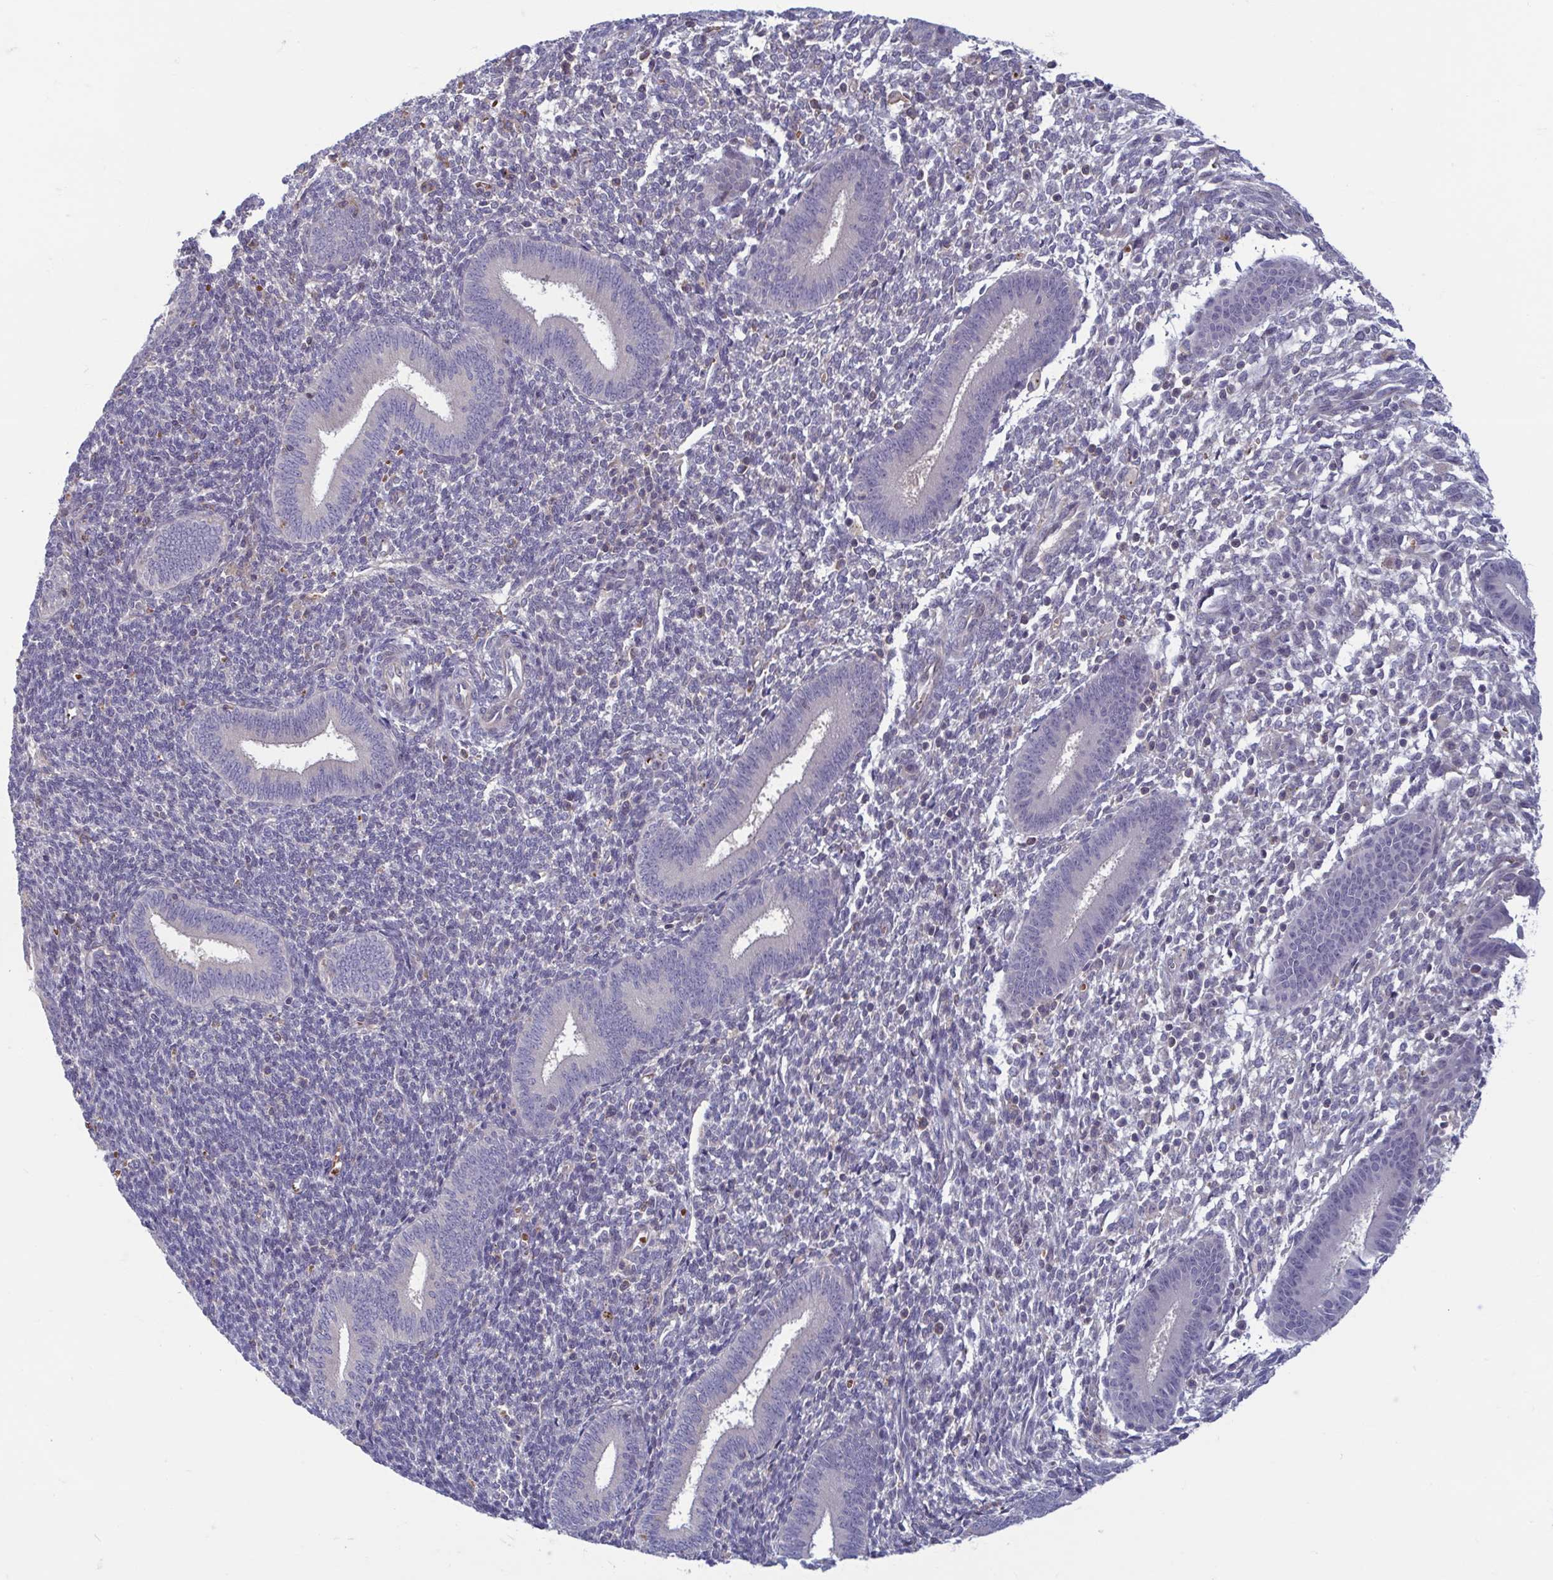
{"staining": {"intensity": "negative", "quantity": "none", "location": "none"}, "tissue": "endometrium", "cell_type": "Cells in endometrial stroma", "image_type": "normal", "snomed": [{"axis": "morphology", "description": "Normal tissue, NOS"}, {"axis": "topography", "description": "Endometrium"}], "caption": "DAB immunohistochemical staining of unremarkable endometrium exhibits no significant expression in cells in endometrial stroma.", "gene": "LRRC38", "patient": {"sex": "female", "age": 25}}